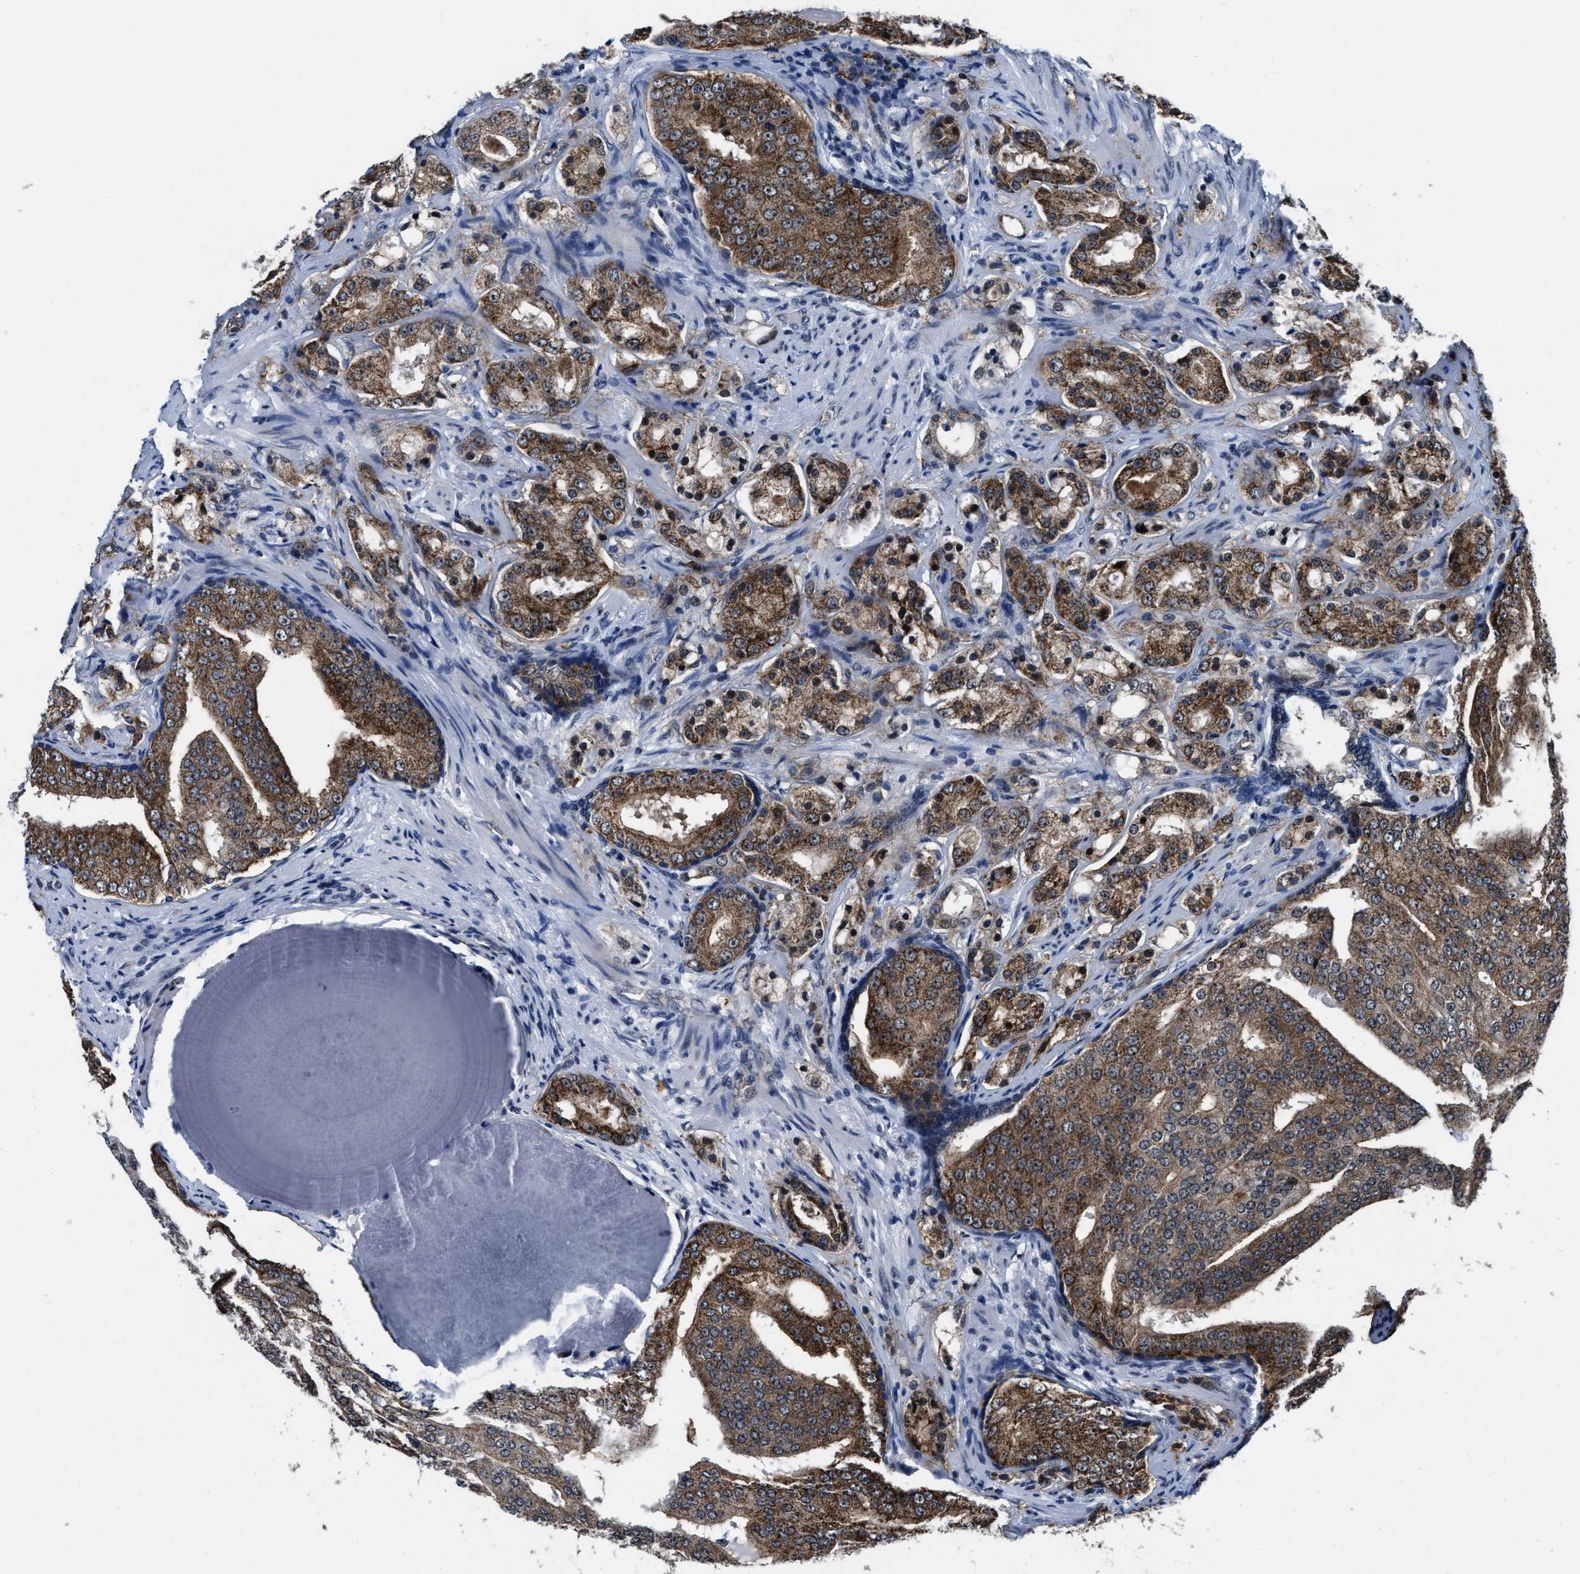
{"staining": {"intensity": "moderate", "quantity": ">75%", "location": "cytoplasmic/membranous"}, "tissue": "prostate cancer", "cell_type": "Tumor cells", "image_type": "cancer", "snomed": [{"axis": "morphology", "description": "Adenocarcinoma, High grade"}, {"axis": "topography", "description": "Prostate"}], "caption": "This is a histology image of IHC staining of prostate cancer, which shows moderate expression in the cytoplasmic/membranous of tumor cells.", "gene": "MARCKSL1", "patient": {"sex": "male", "age": 68}}